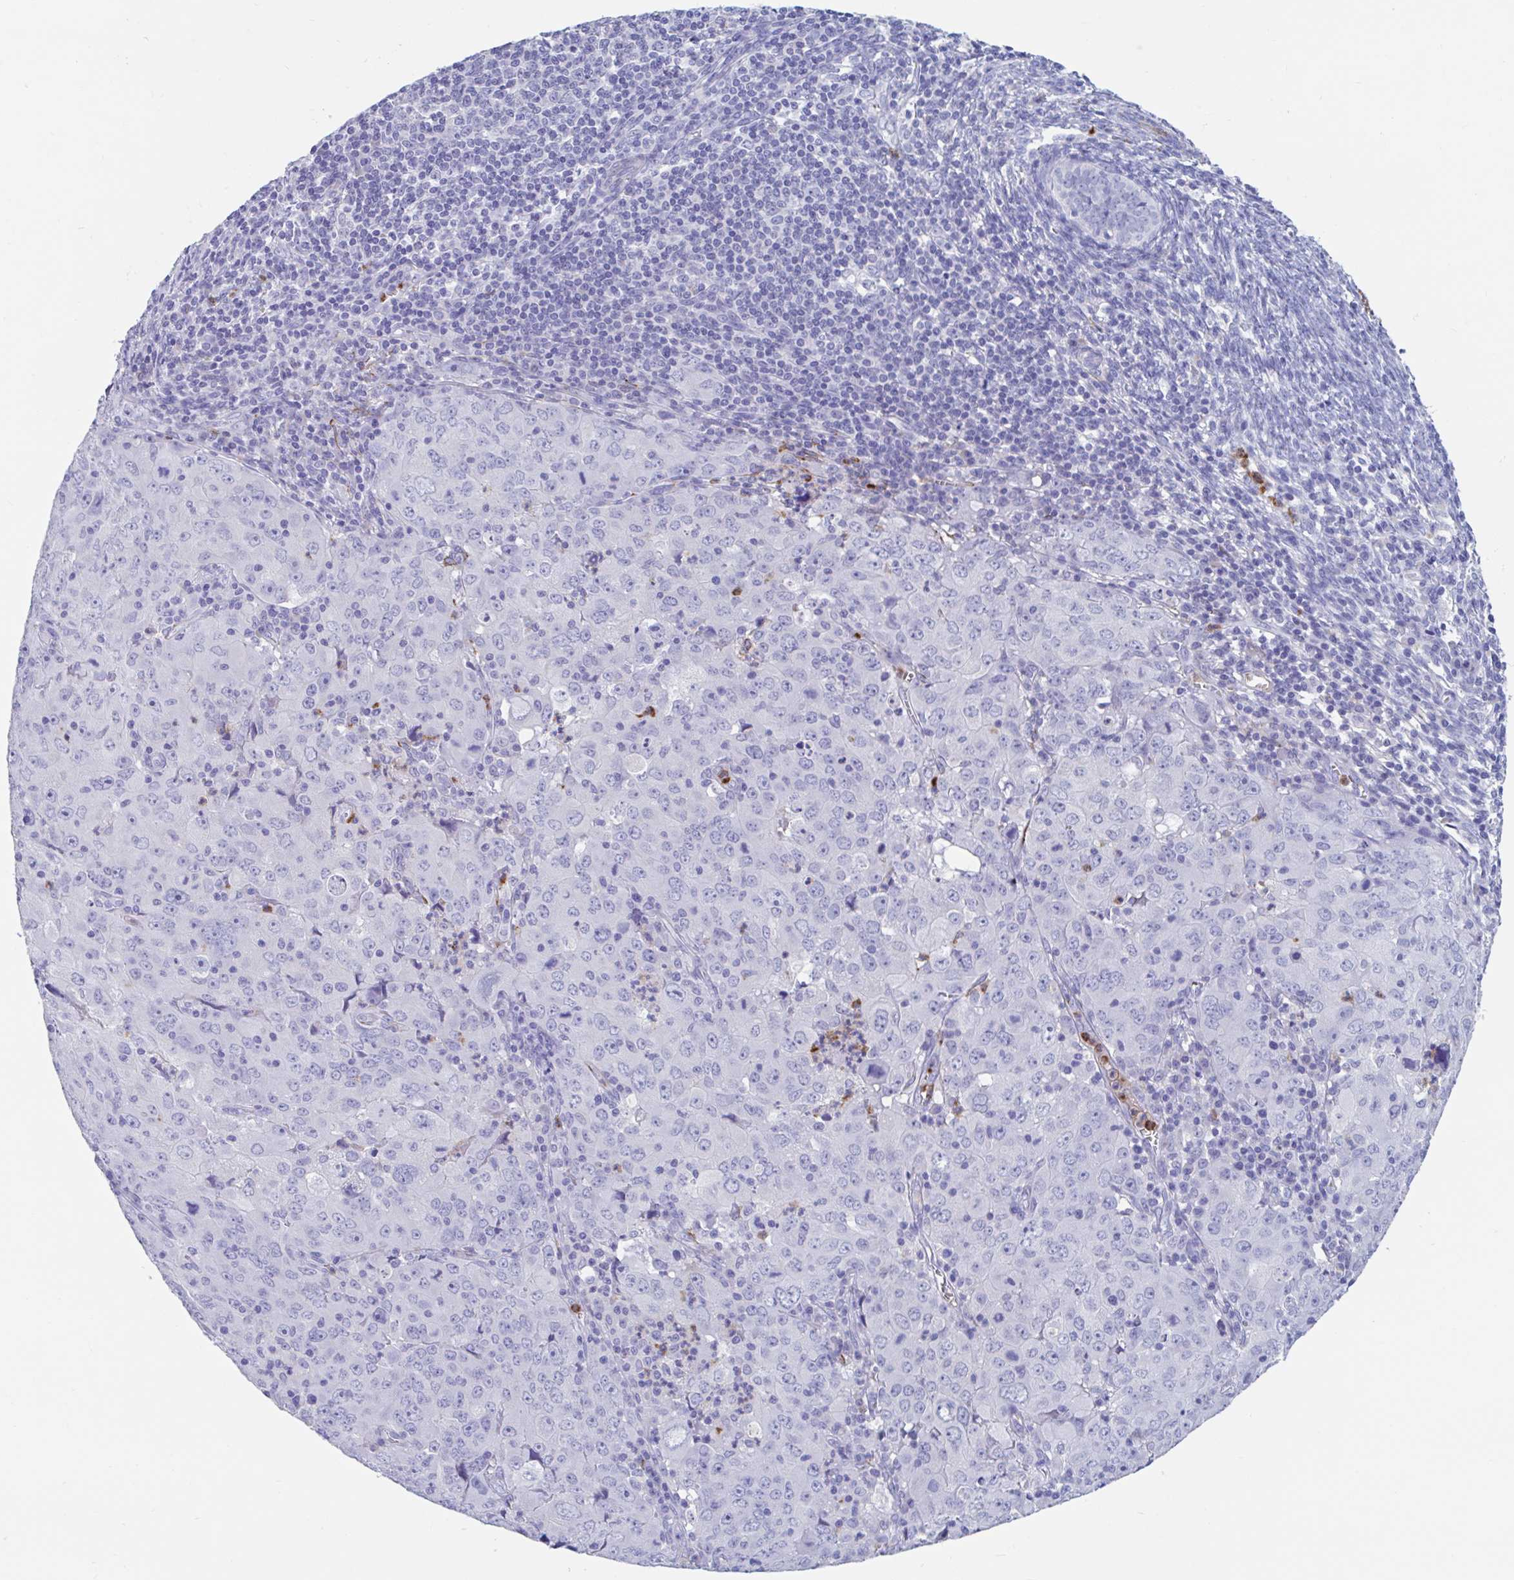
{"staining": {"intensity": "negative", "quantity": "none", "location": "none"}, "tissue": "cervical cancer", "cell_type": "Tumor cells", "image_type": "cancer", "snomed": [{"axis": "morphology", "description": "Adenocarcinoma, NOS"}, {"axis": "topography", "description": "Cervix"}], "caption": "Immunohistochemistry micrograph of human cervical adenocarcinoma stained for a protein (brown), which reveals no expression in tumor cells.", "gene": "ZNHIT2", "patient": {"sex": "female", "age": 56}}